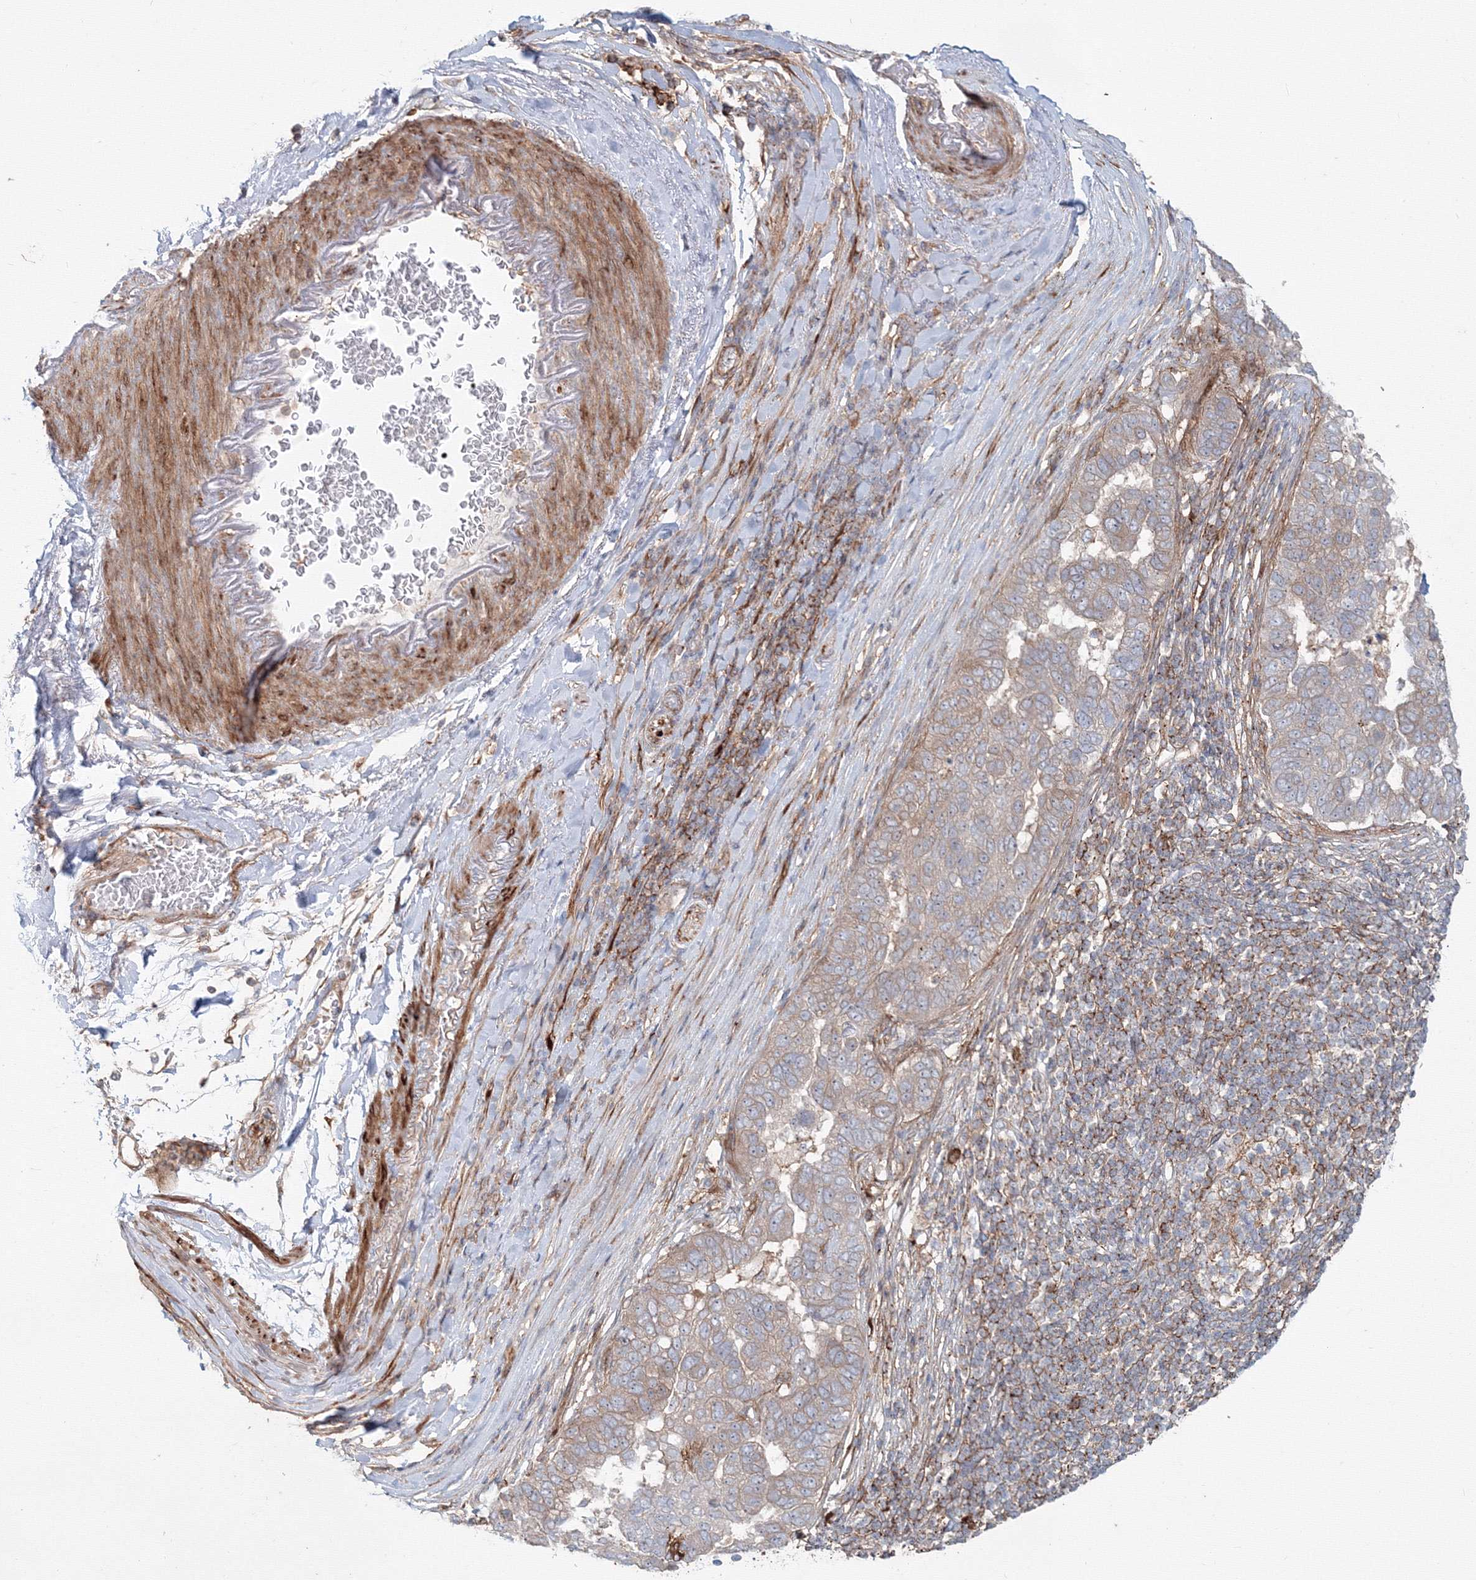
{"staining": {"intensity": "weak", "quantity": "<25%", "location": "cytoplasmic/membranous"}, "tissue": "pancreatic cancer", "cell_type": "Tumor cells", "image_type": "cancer", "snomed": [{"axis": "morphology", "description": "Adenocarcinoma, NOS"}, {"axis": "topography", "description": "Pancreas"}], "caption": "IHC micrograph of human pancreatic cancer (adenocarcinoma) stained for a protein (brown), which reveals no staining in tumor cells.", "gene": "SH3PXD2A", "patient": {"sex": "female", "age": 61}}